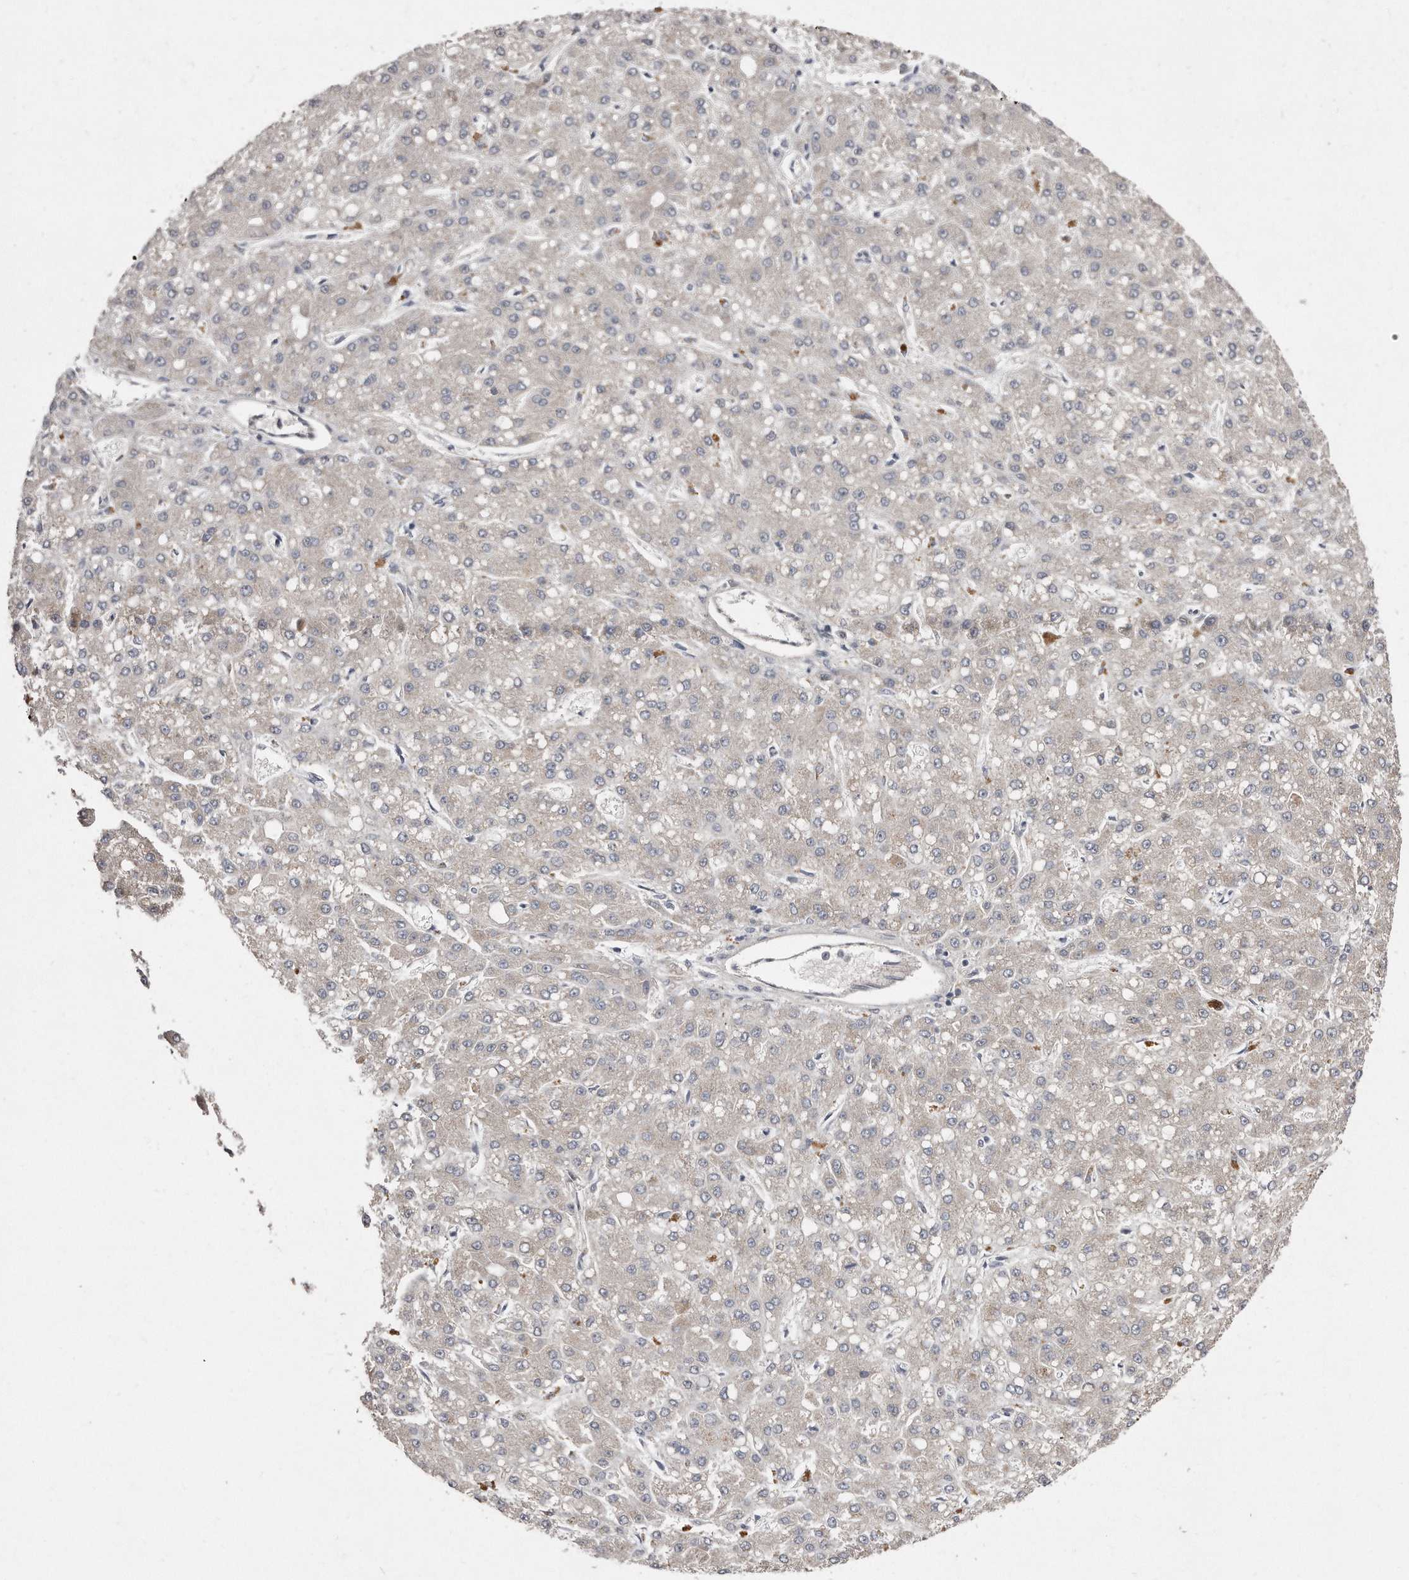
{"staining": {"intensity": "negative", "quantity": "none", "location": "none"}, "tissue": "liver cancer", "cell_type": "Tumor cells", "image_type": "cancer", "snomed": [{"axis": "morphology", "description": "Carcinoma, Hepatocellular, NOS"}, {"axis": "topography", "description": "Liver"}], "caption": "Histopathology image shows no protein expression in tumor cells of liver cancer (hepatocellular carcinoma) tissue.", "gene": "TECR", "patient": {"sex": "male", "age": 67}}